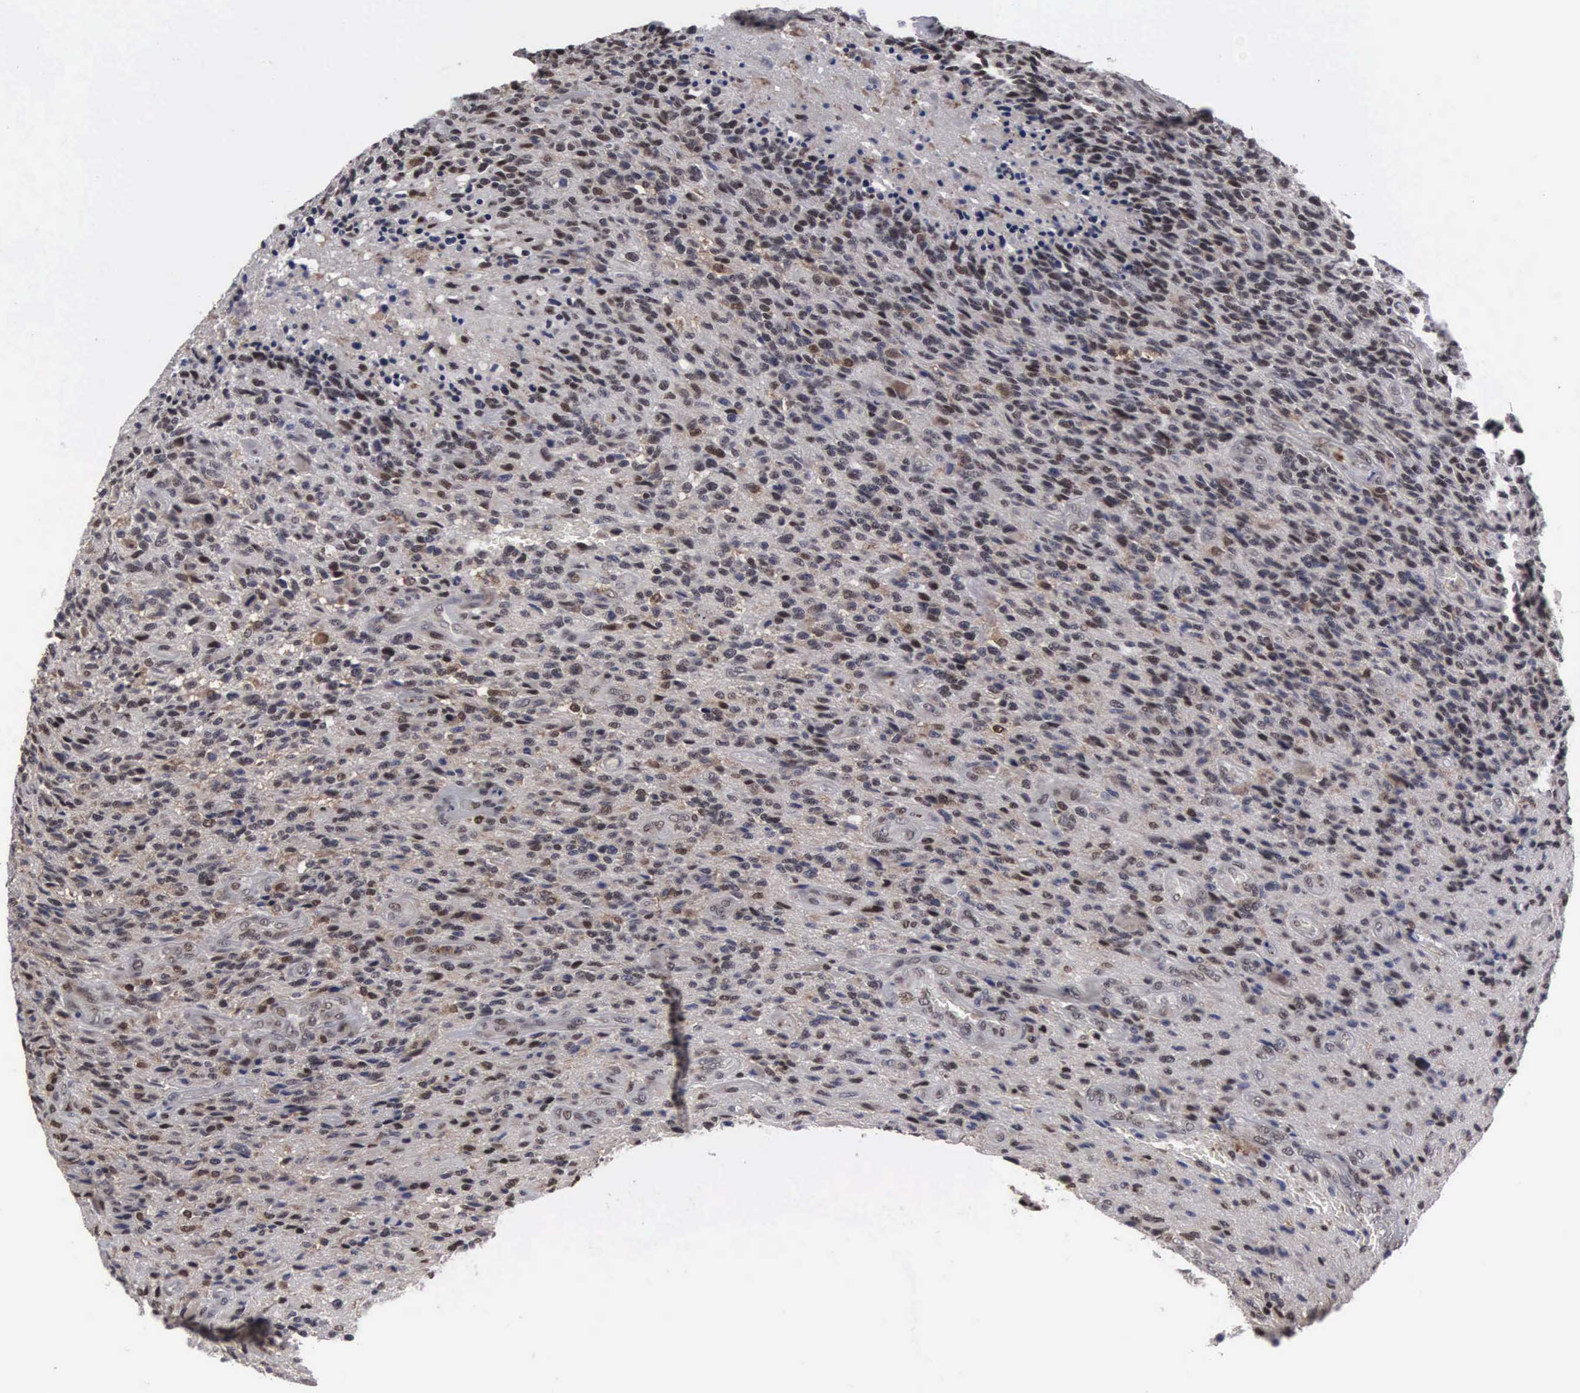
{"staining": {"intensity": "moderate", "quantity": "25%-75%", "location": "nuclear"}, "tissue": "glioma", "cell_type": "Tumor cells", "image_type": "cancer", "snomed": [{"axis": "morphology", "description": "Glioma, malignant, High grade"}, {"axis": "topography", "description": "Brain"}], "caption": "An immunohistochemistry (IHC) photomicrograph of tumor tissue is shown. Protein staining in brown highlights moderate nuclear positivity in glioma within tumor cells.", "gene": "TRMT5", "patient": {"sex": "male", "age": 36}}